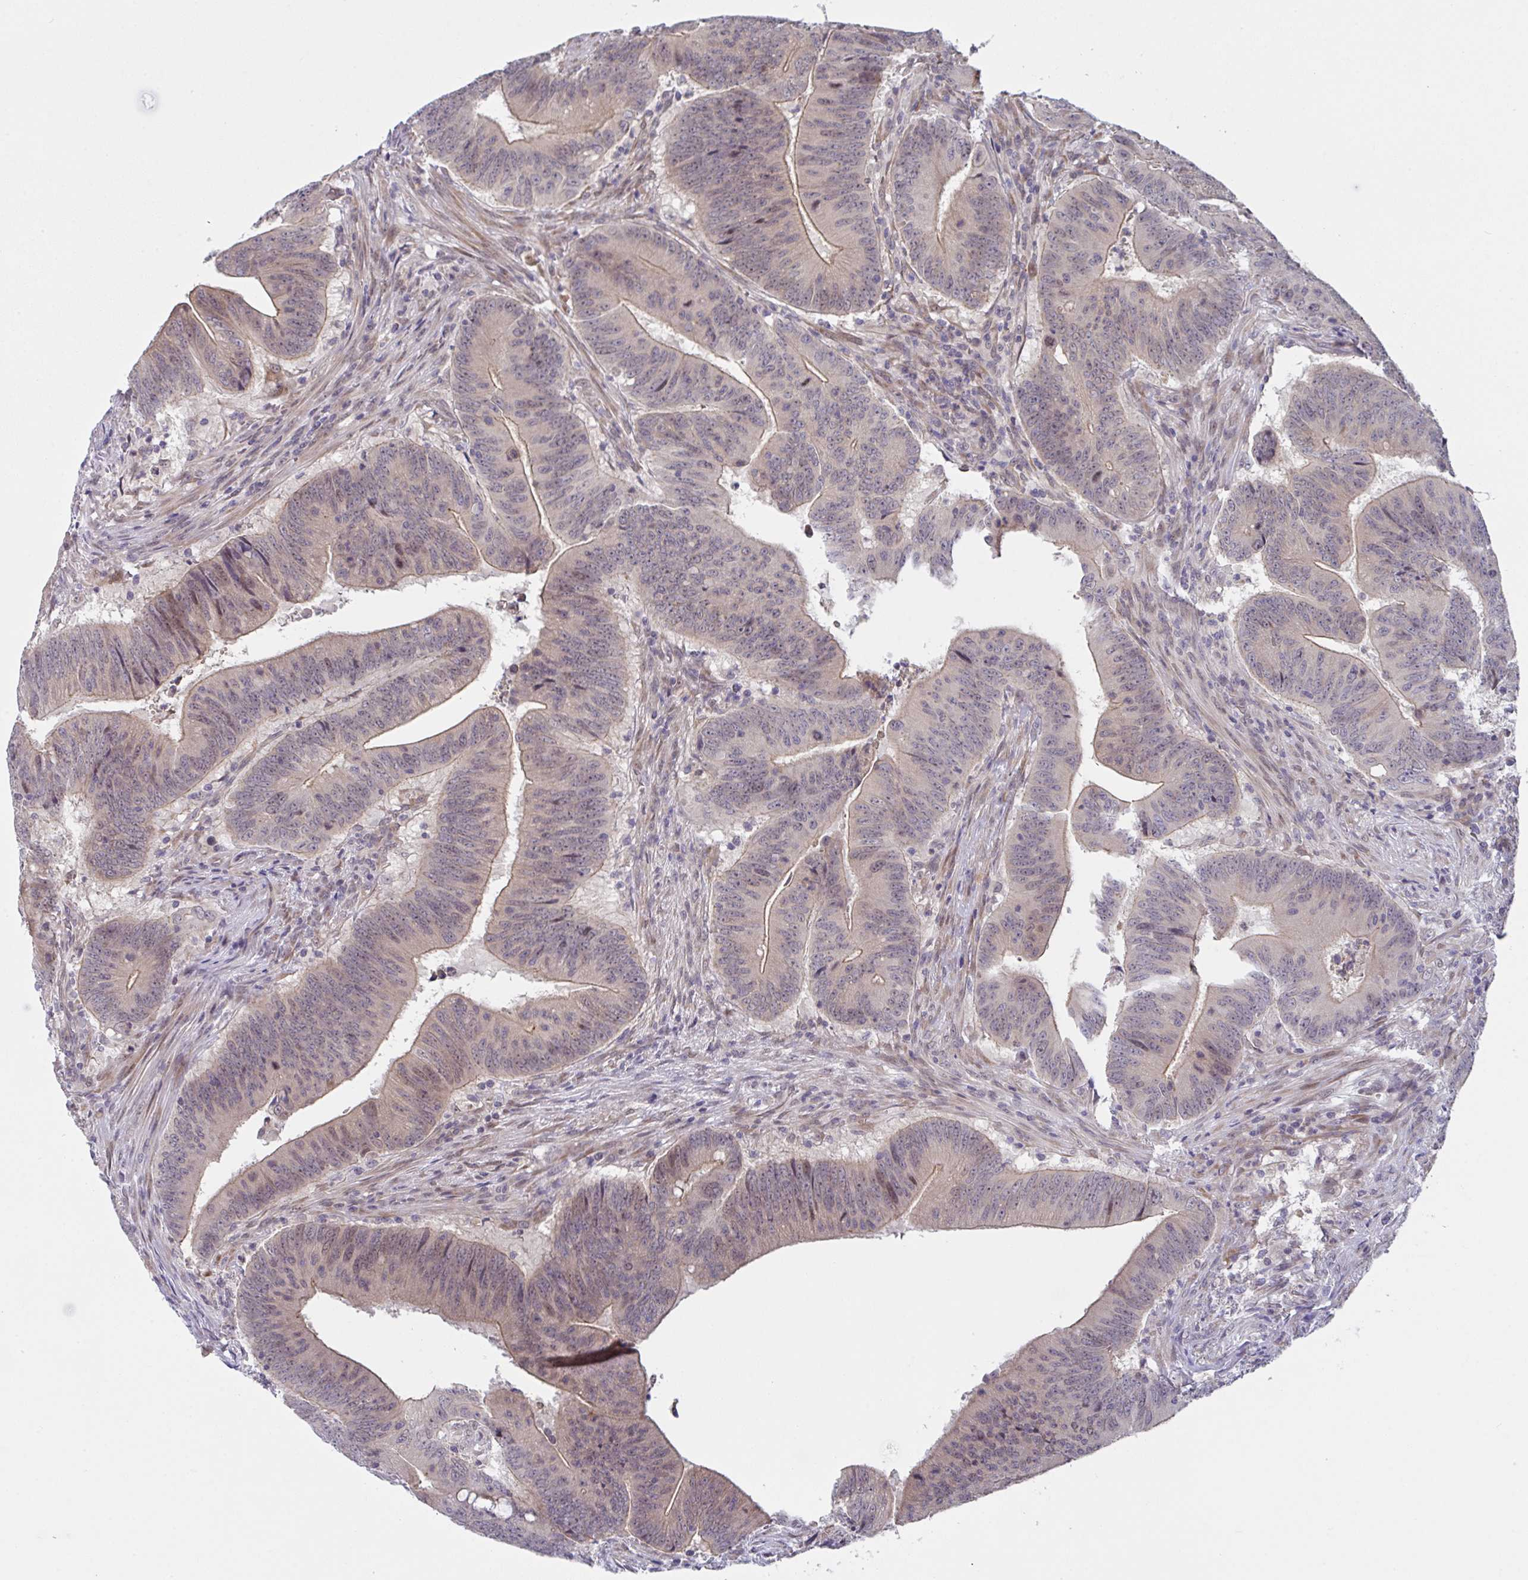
{"staining": {"intensity": "moderate", "quantity": "25%-75%", "location": "cytoplasmic/membranous,nuclear"}, "tissue": "colorectal cancer", "cell_type": "Tumor cells", "image_type": "cancer", "snomed": [{"axis": "morphology", "description": "Adenocarcinoma, NOS"}, {"axis": "topography", "description": "Colon"}], "caption": "Immunohistochemical staining of colorectal cancer exhibits moderate cytoplasmic/membranous and nuclear protein staining in approximately 25%-75% of tumor cells. (DAB IHC with brightfield microscopy, high magnification).", "gene": "RBM18", "patient": {"sex": "female", "age": 87}}